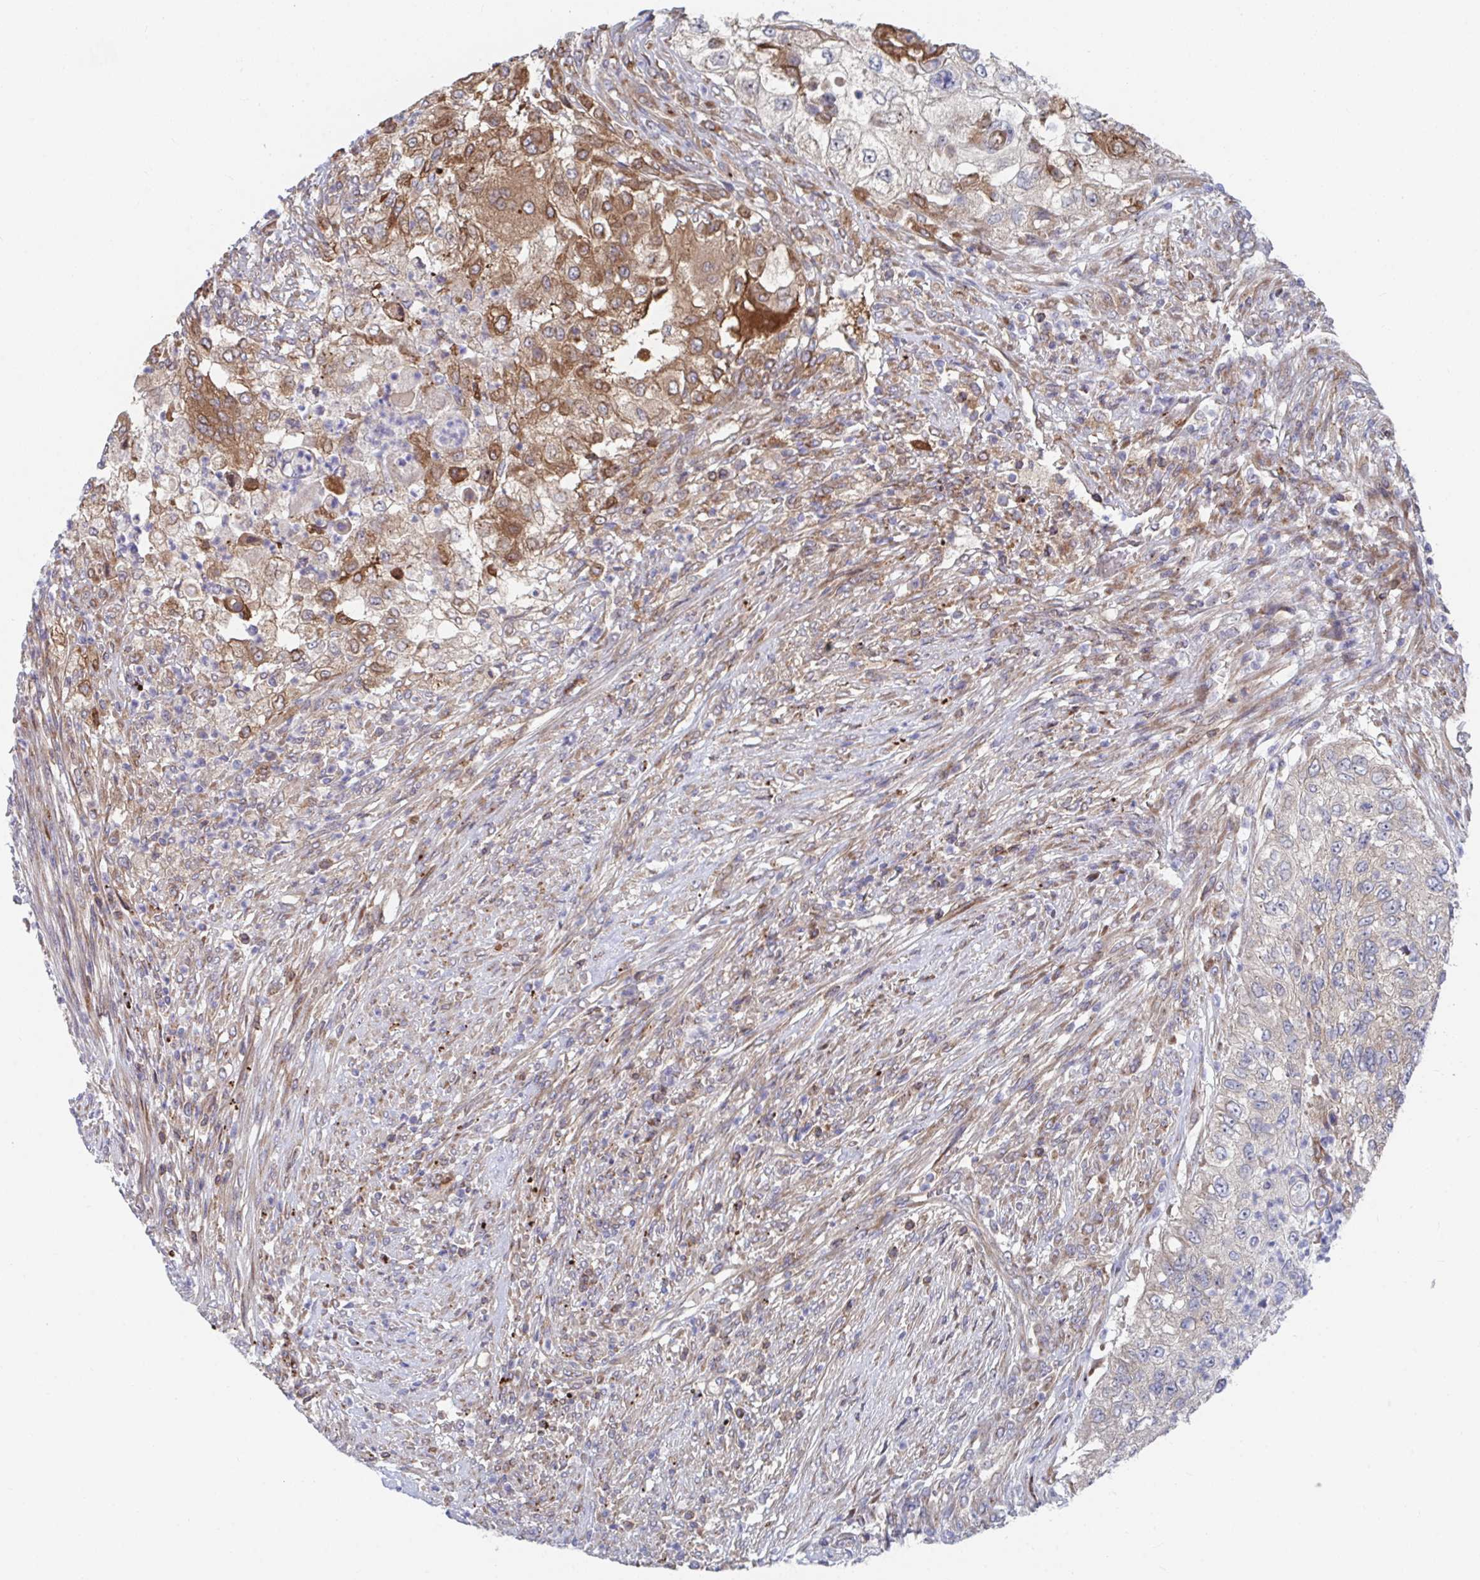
{"staining": {"intensity": "moderate", "quantity": "<25%", "location": "cytoplasmic/membranous"}, "tissue": "urothelial cancer", "cell_type": "Tumor cells", "image_type": "cancer", "snomed": [{"axis": "morphology", "description": "Urothelial carcinoma, High grade"}, {"axis": "topography", "description": "Urinary bladder"}], "caption": "Immunohistochemical staining of human high-grade urothelial carcinoma exhibits low levels of moderate cytoplasmic/membranous expression in approximately <25% of tumor cells.", "gene": "FJX1", "patient": {"sex": "female", "age": 60}}